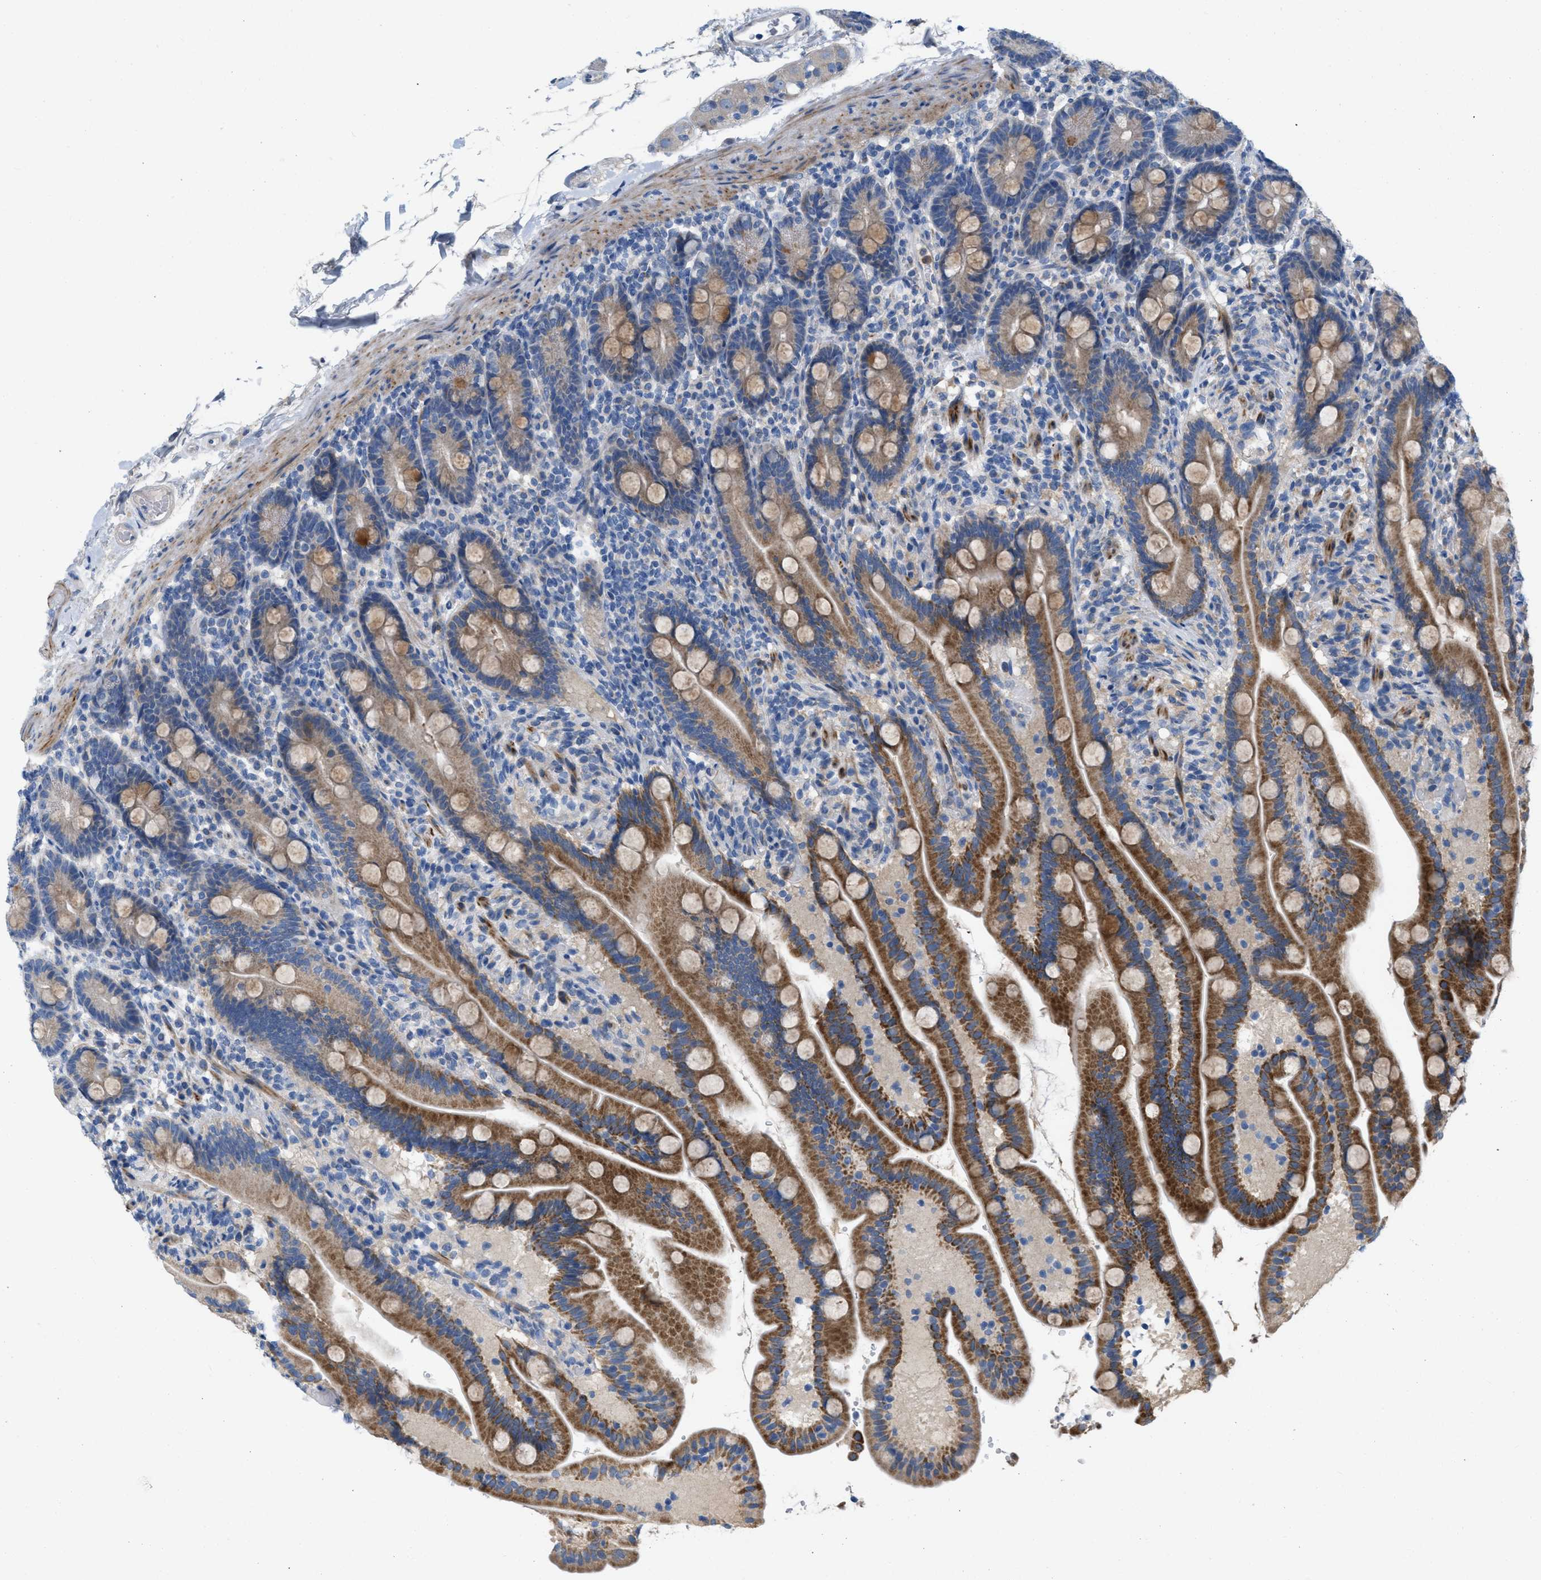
{"staining": {"intensity": "moderate", "quantity": ">75%", "location": "cytoplasmic/membranous"}, "tissue": "duodenum", "cell_type": "Glandular cells", "image_type": "normal", "snomed": [{"axis": "morphology", "description": "Normal tissue, NOS"}, {"axis": "topography", "description": "Duodenum"}], "caption": "Unremarkable duodenum was stained to show a protein in brown. There is medium levels of moderate cytoplasmic/membranous expression in approximately >75% of glandular cells. The protein of interest is stained brown, and the nuclei are stained in blue (DAB IHC with brightfield microscopy, high magnification).", "gene": "PLPPR5", "patient": {"sex": "male", "age": 54}}